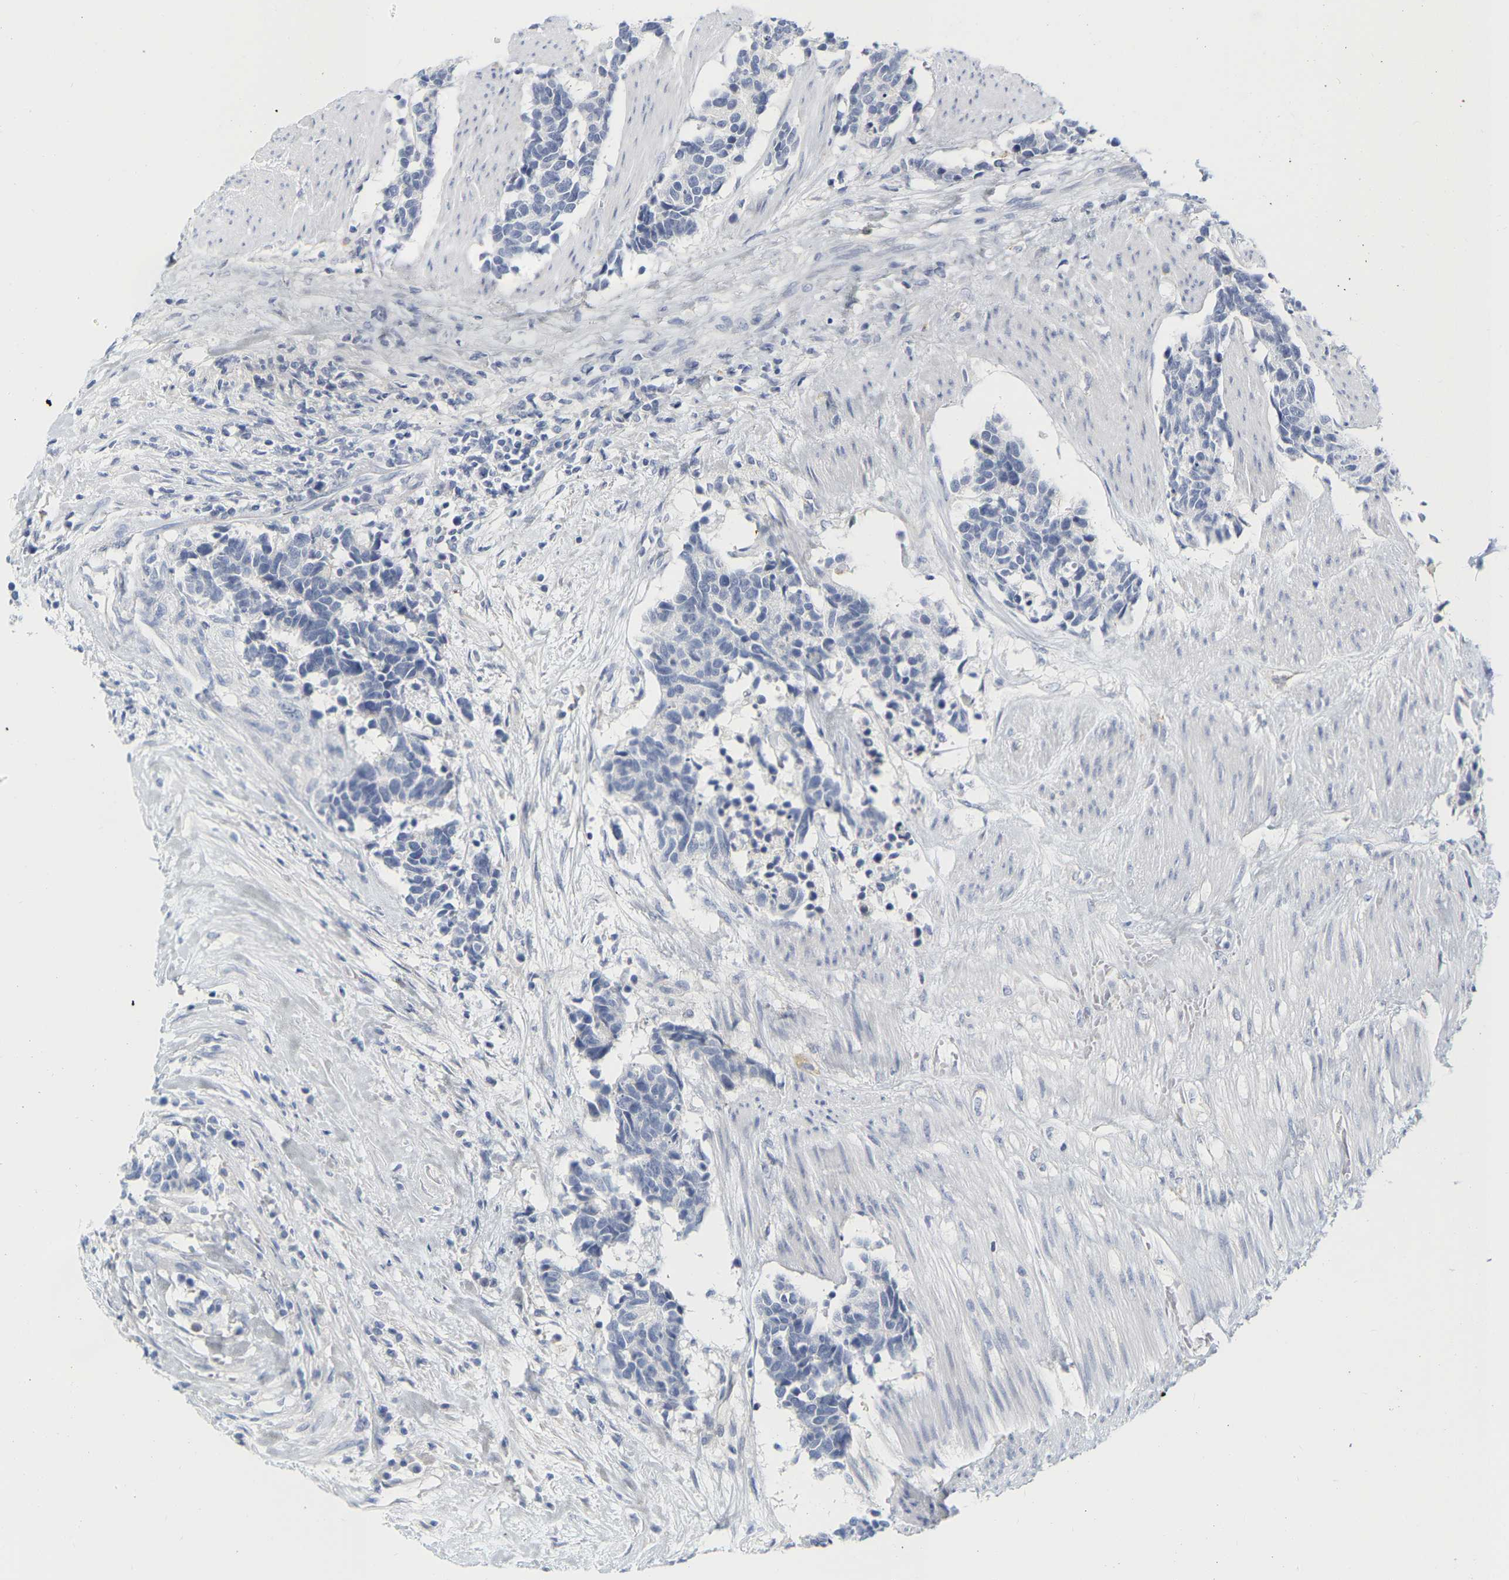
{"staining": {"intensity": "negative", "quantity": "none", "location": "none"}, "tissue": "carcinoid", "cell_type": "Tumor cells", "image_type": "cancer", "snomed": [{"axis": "morphology", "description": "Carcinoma, NOS"}, {"axis": "morphology", "description": "Carcinoid, malignant, NOS"}, {"axis": "topography", "description": "Urinary bladder"}], "caption": "The IHC image has no significant expression in tumor cells of carcinoma tissue.", "gene": "GNAS", "patient": {"sex": "male", "age": 57}}